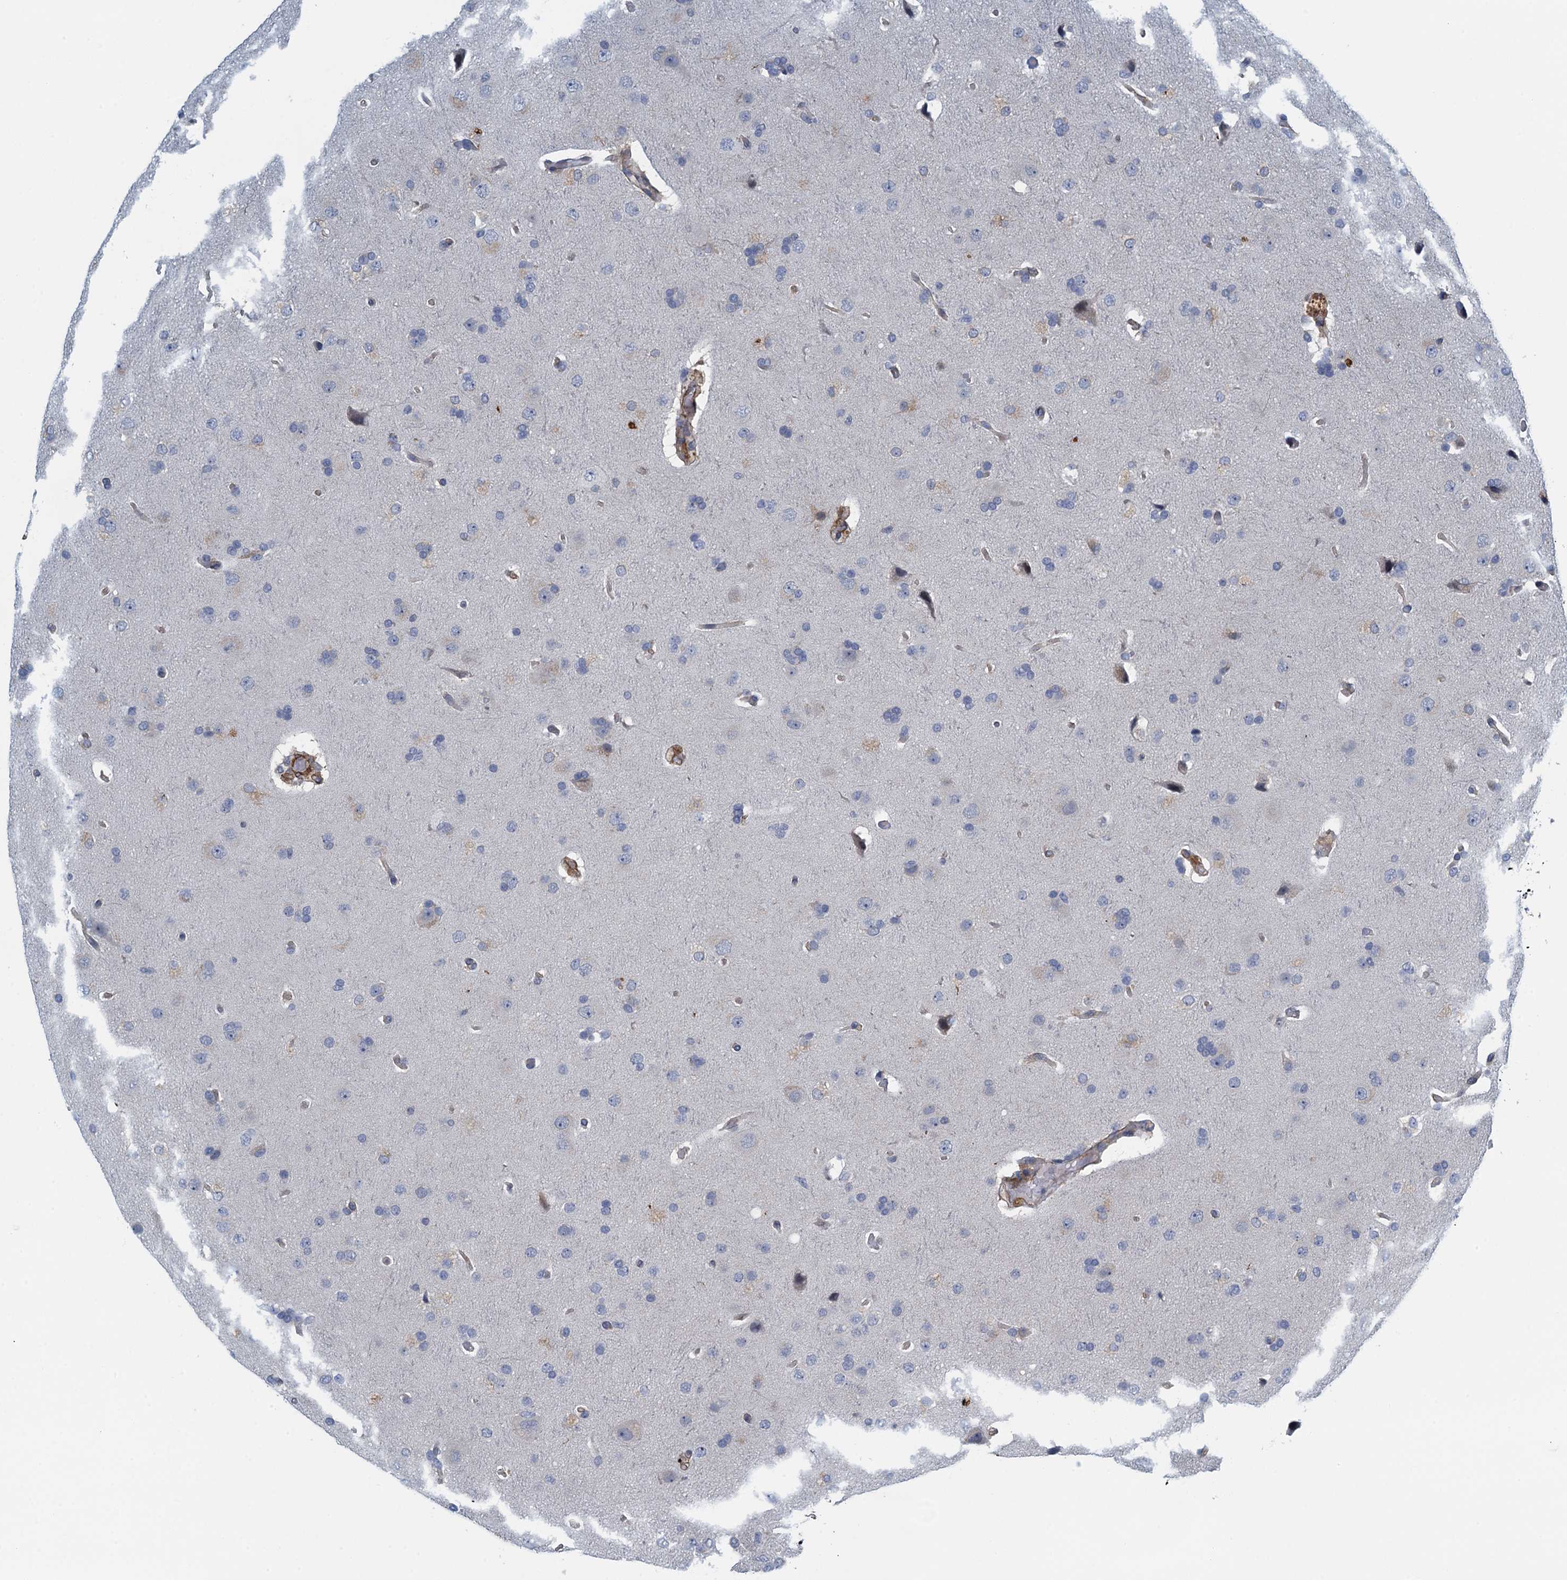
{"staining": {"intensity": "negative", "quantity": "none", "location": "none"}, "tissue": "glioma", "cell_type": "Tumor cells", "image_type": "cancer", "snomed": [{"axis": "morphology", "description": "Glioma, malignant, High grade"}, {"axis": "topography", "description": "Brain"}], "caption": "Immunohistochemistry (IHC) micrograph of high-grade glioma (malignant) stained for a protein (brown), which exhibits no expression in tumor cells.", "gene": "ALG2", "patient": {"sex": "male", "age": 72}}